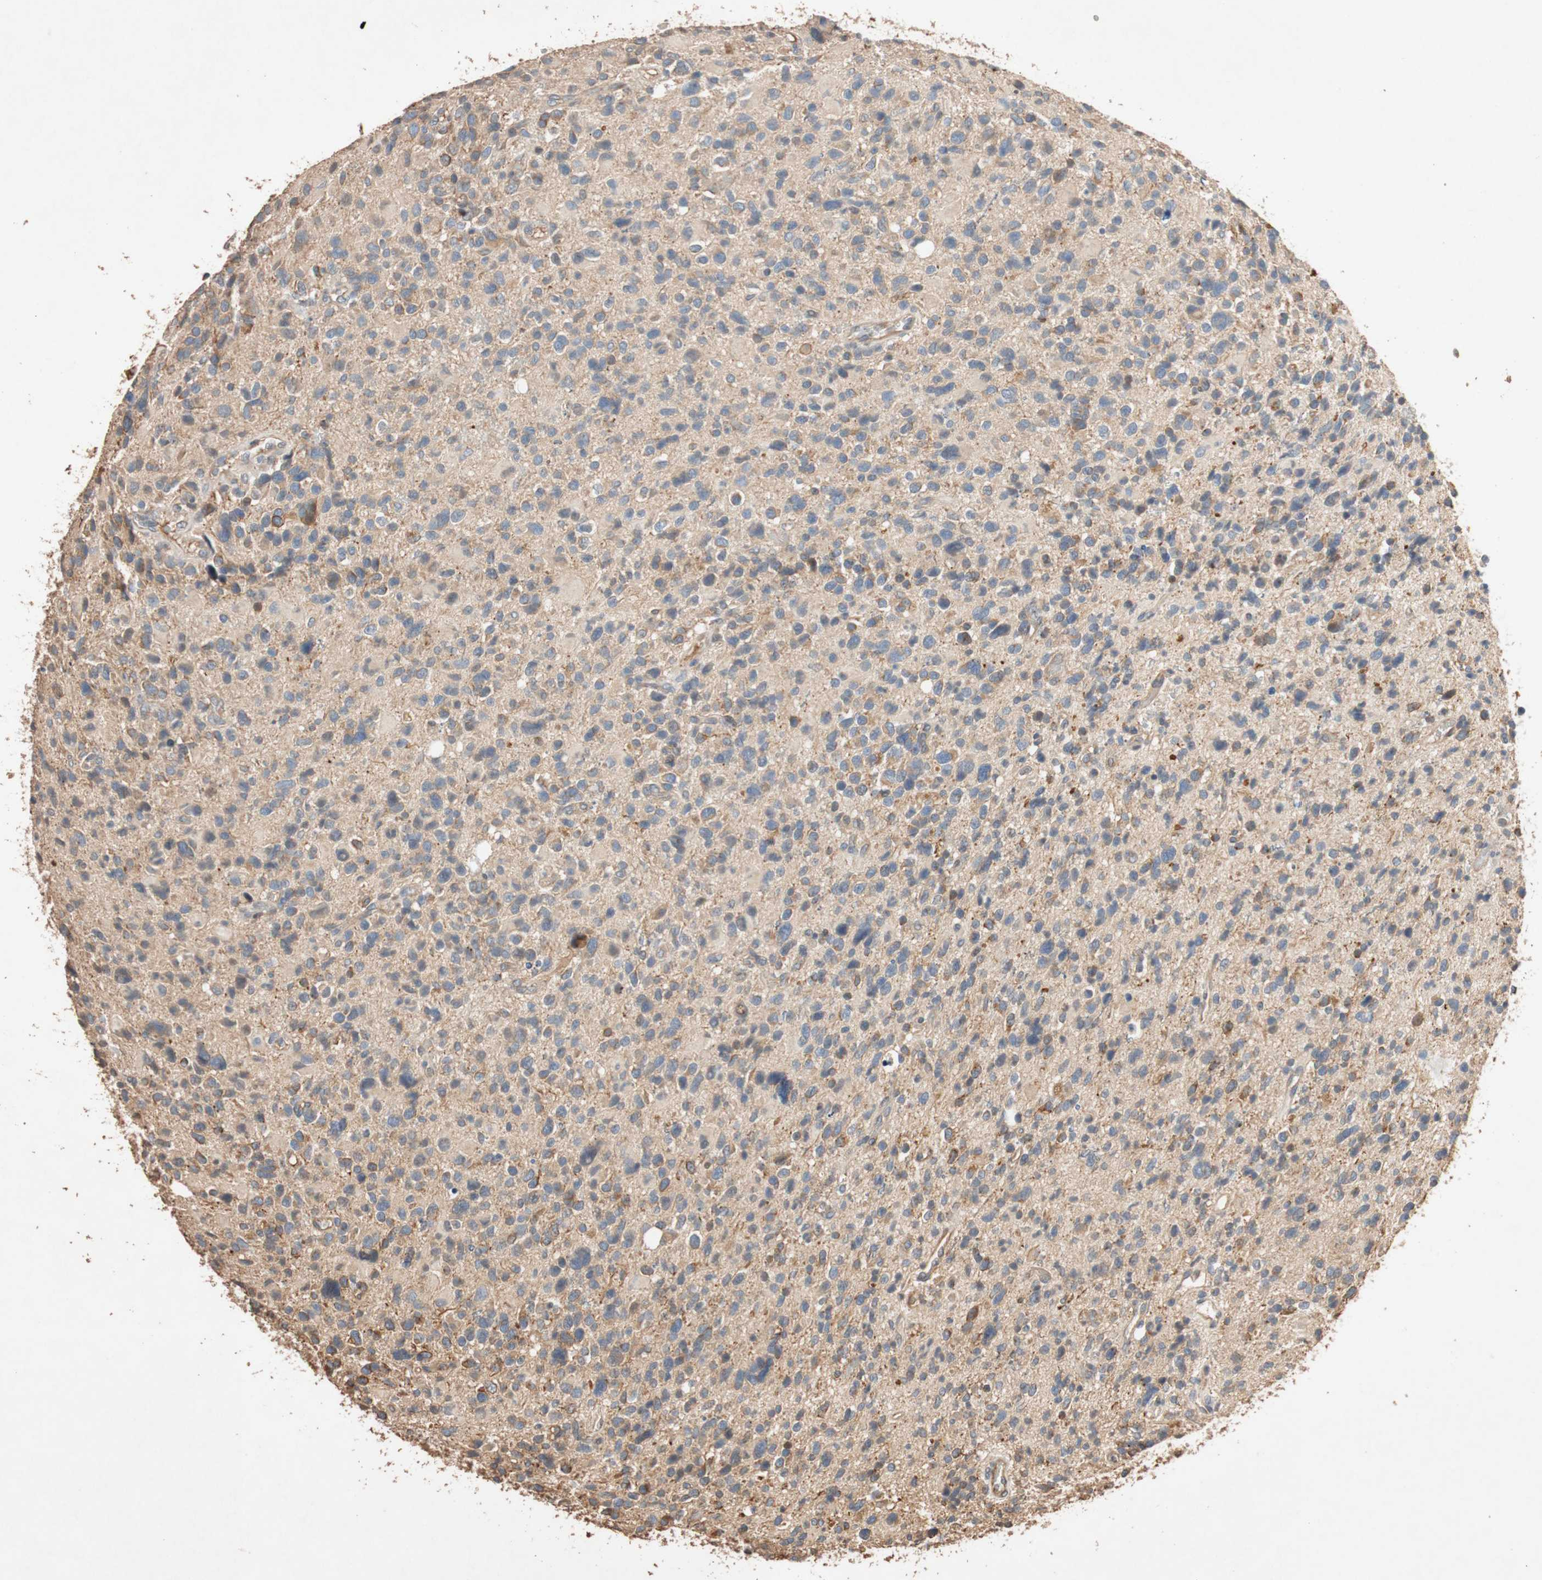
{"staining": {"intensity": "weak", "quantity": "25%-75%", "location": "cytoplasmic/membranous"}, "tissue": "glioma", "cell_type": "Tumor cells", "image_type": "cancer", "snomed": [{"axis": "morphology", "description": "Glioma, malignant, High grade"}, {"axis": "topography", "description": "Brain"}], "caption": "Protein expression analysis of human high-grade glioma (malignant) reveals weak cytoplasmic/membranous positivity in about 25%-75% of tumor cells. Nuclei are stained in blue.", "gene": "TUBB", "patient": {"sex": "male", "age": 48}}